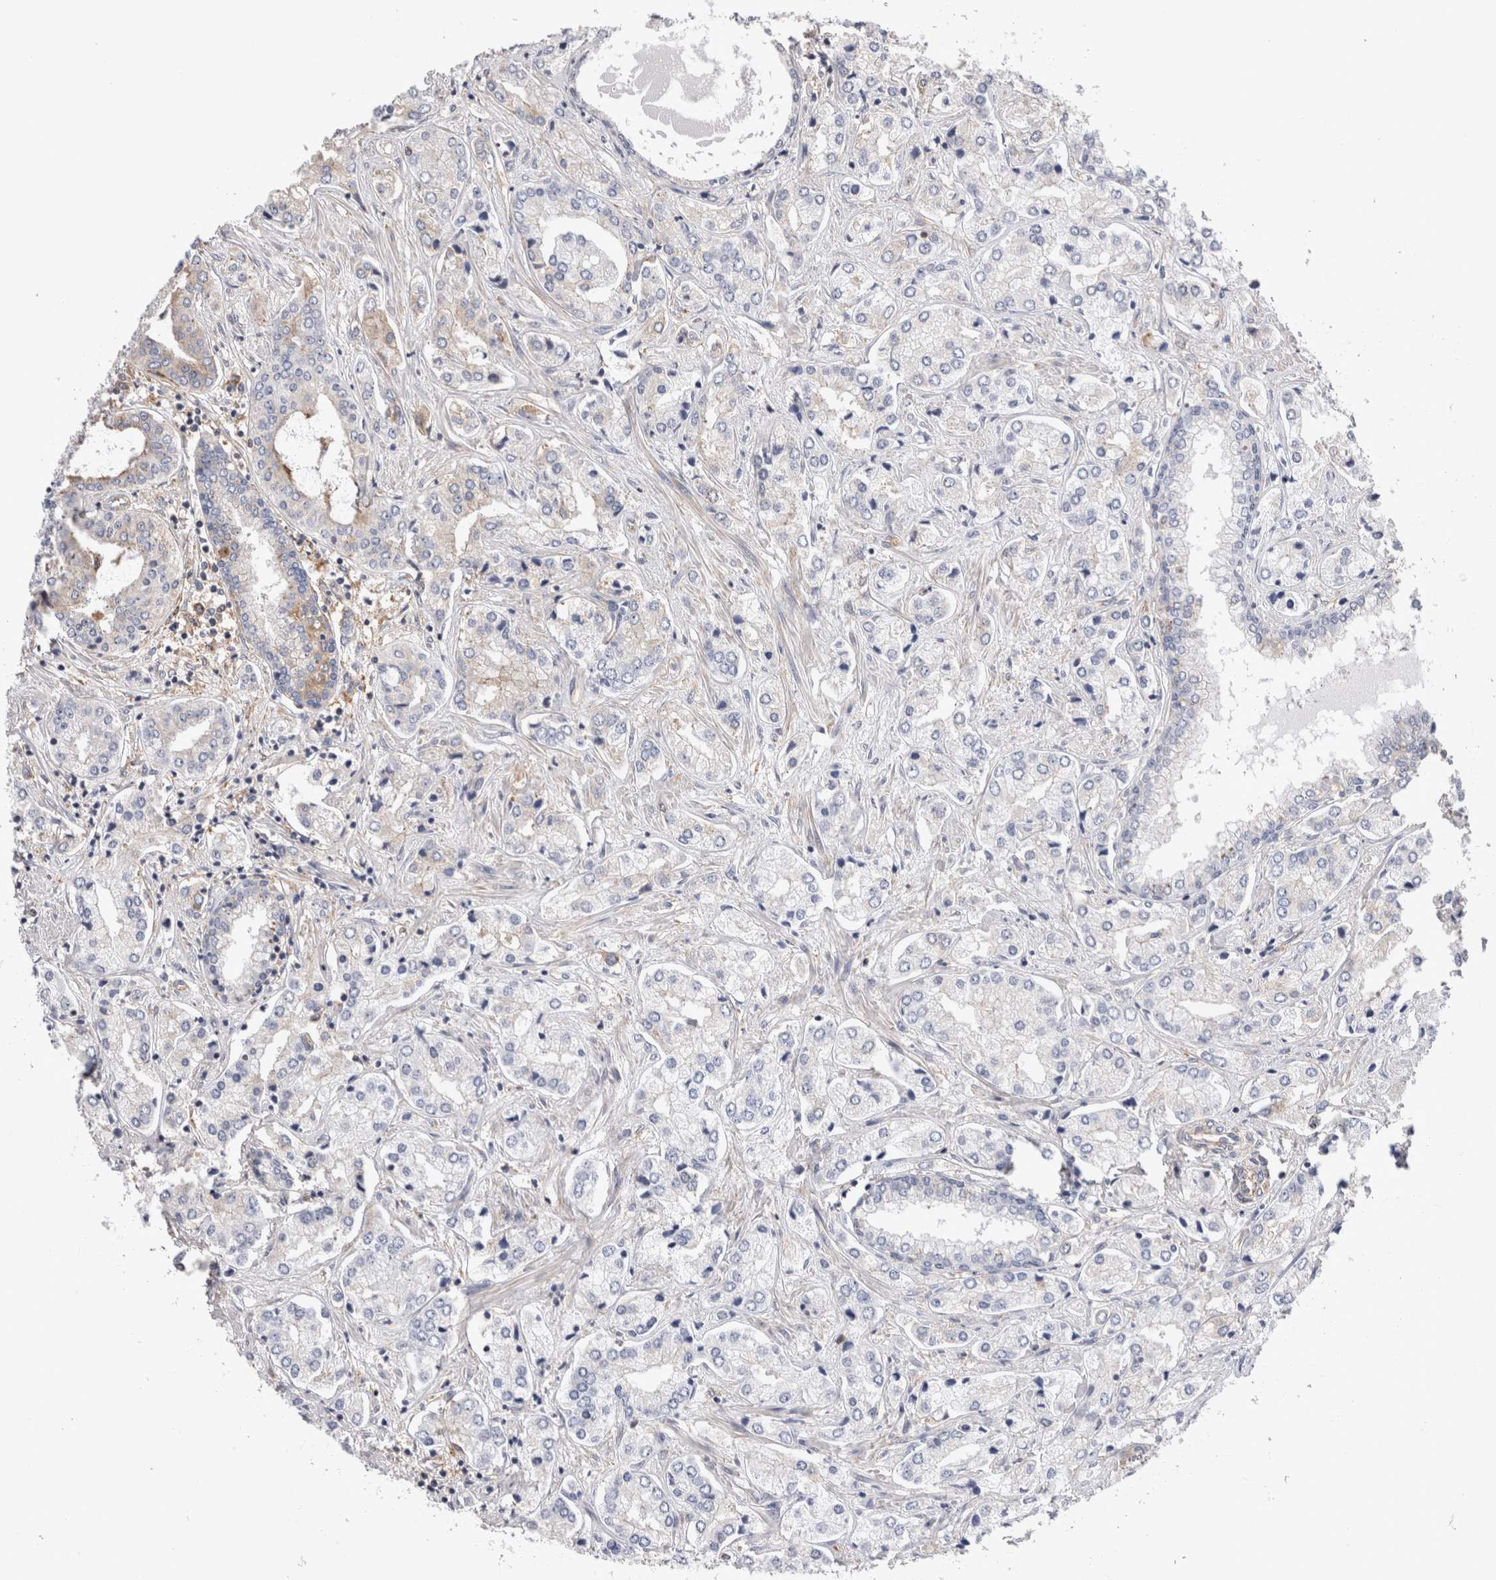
{"staining": {"intensity": "negative", "quantity": "none", "location": "none"}, "tissue": "prostate cancer", "cell_type": "Tumor cells", "image_type": "cancer", "snomed": [{"axis": "morphology", "description": "Adenocarcinoma, High grade"}, {"axis": "topography", "description": "Prostate"}], "caption": "A high-resolution photomicrograph shows IHC staining of prostate cancer, which displays no significant expression in tumor cells.", "gene": "RAB11FIP1", "patient": {"sex": "male", "age": 66}}